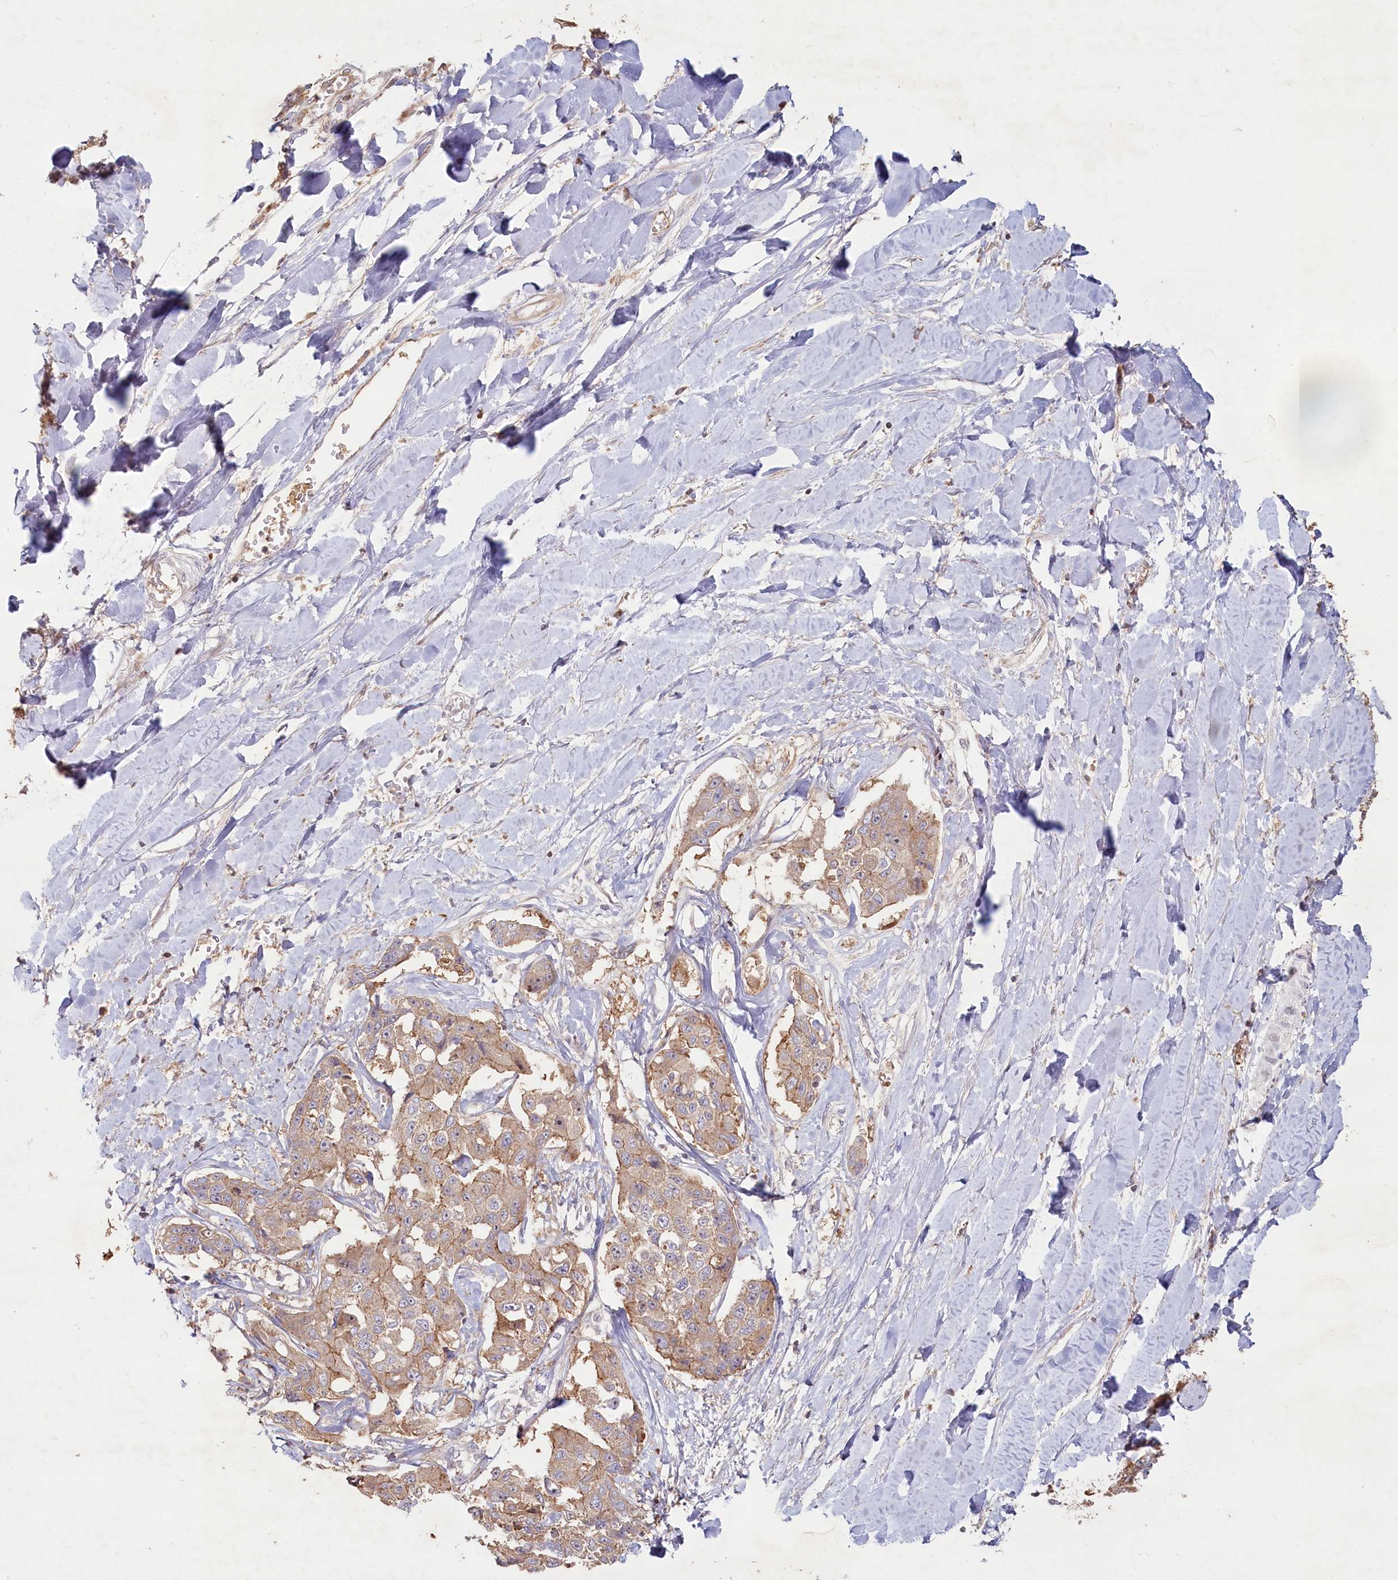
{"staining": {"intensity": "weak", "quantity": "25%-75%", "location": "cytoplasmic/membranous"}, "tissue": "liver cancer", "cell_type": "Tumor cells", "image_type": "cancer", "snomed": [{"axis": "morphology", "description": "Cholangiocarcinoma"}, {"axis": "topography", "description": "Liver"}], "caption": "Protein expression analysis of human cholangiocarcinoma (liver) reveals weak cytoplasmic/membranous expression in approximately 25%-75% of tumor cells. (IHC, brightfield microscopy, high magnification).", "gene": "HAL", "patient": {"sex": "male", "age": 59}}